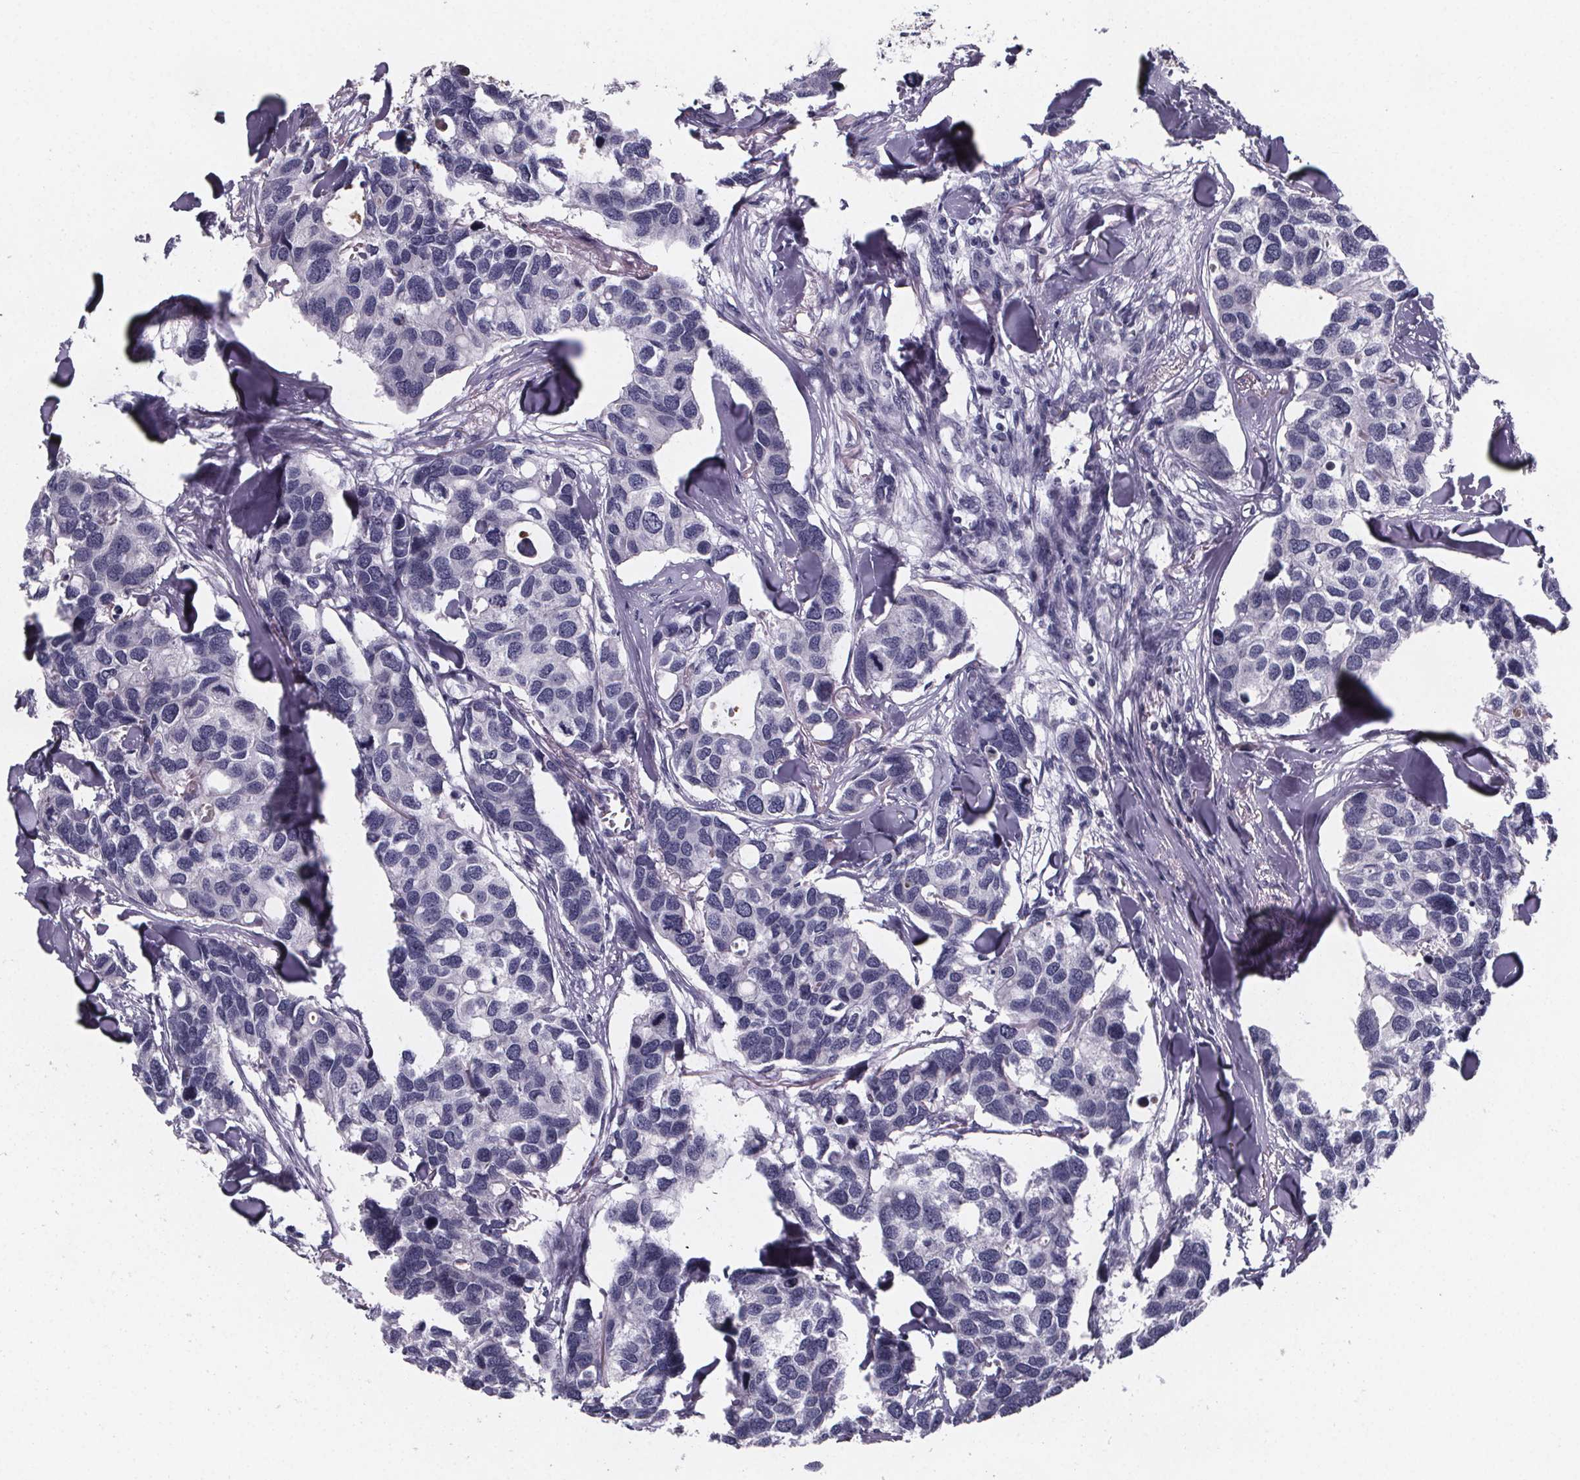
{"staining": {"intensity": "negative", "quantity": "none", "location": "none"}, "tissue": "breast cancer", "cell_type": "Tumor cells", "image_type": "cancer", "snomed": [{"axis": "morphology", "description": "Duct carcinoma"}, {"axis": "topography", "description": "Breast"}], "caption": "Breast cancer (intraductal carcinoma) stained for a protein using immunohistochemistry shows no expression tumor cells.", "gene": "PAH", "patient": {"sex": "female", "age": 83}}